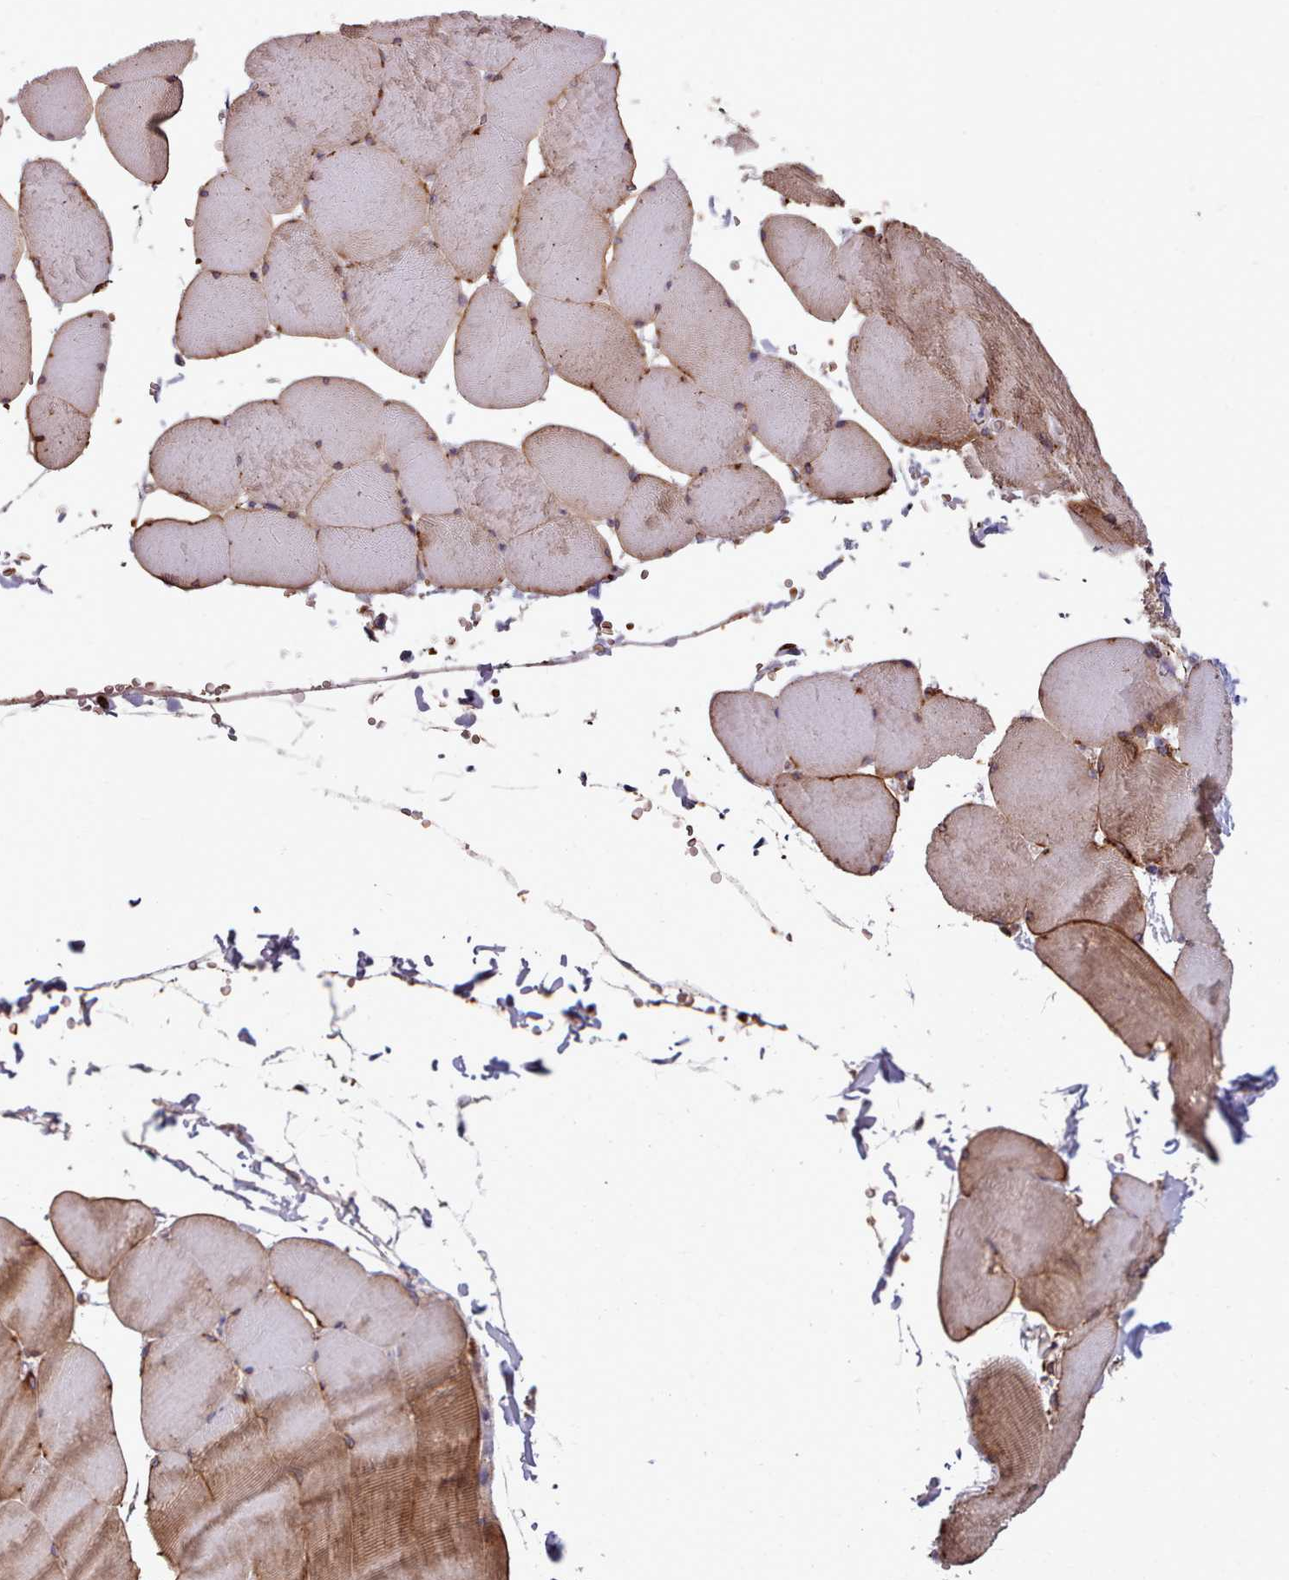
{"staining": {"intensity": "moderate", "quantity": "25%-75%", "location": "cytoplasmic/membranous"}, "tissue": "skeletal muscle", "cell_type": "Myocytes", "image_type": "normal", "snomed": [{"axis": "morphology", "description": "Normal tissue, NOS"}, {"axis": "topography", "description": "Skeletal muscle"}, {"axis": "topography", "description": "Head-Neck"}], "caption": "Immunohistochemistry of benign human skeletal muscle shows medium levels of moderate cytoplasmic/membranous staining in approximately 25%-75% of myocytes. The staining was performed using DAB (3,3'-diaminobenzidine), with brown indicating positive protein expression. Nuclei are stained blue with hematoxylin.", "gene": "PACSIN3", "patient": {"sex": "male", "age": 66}}